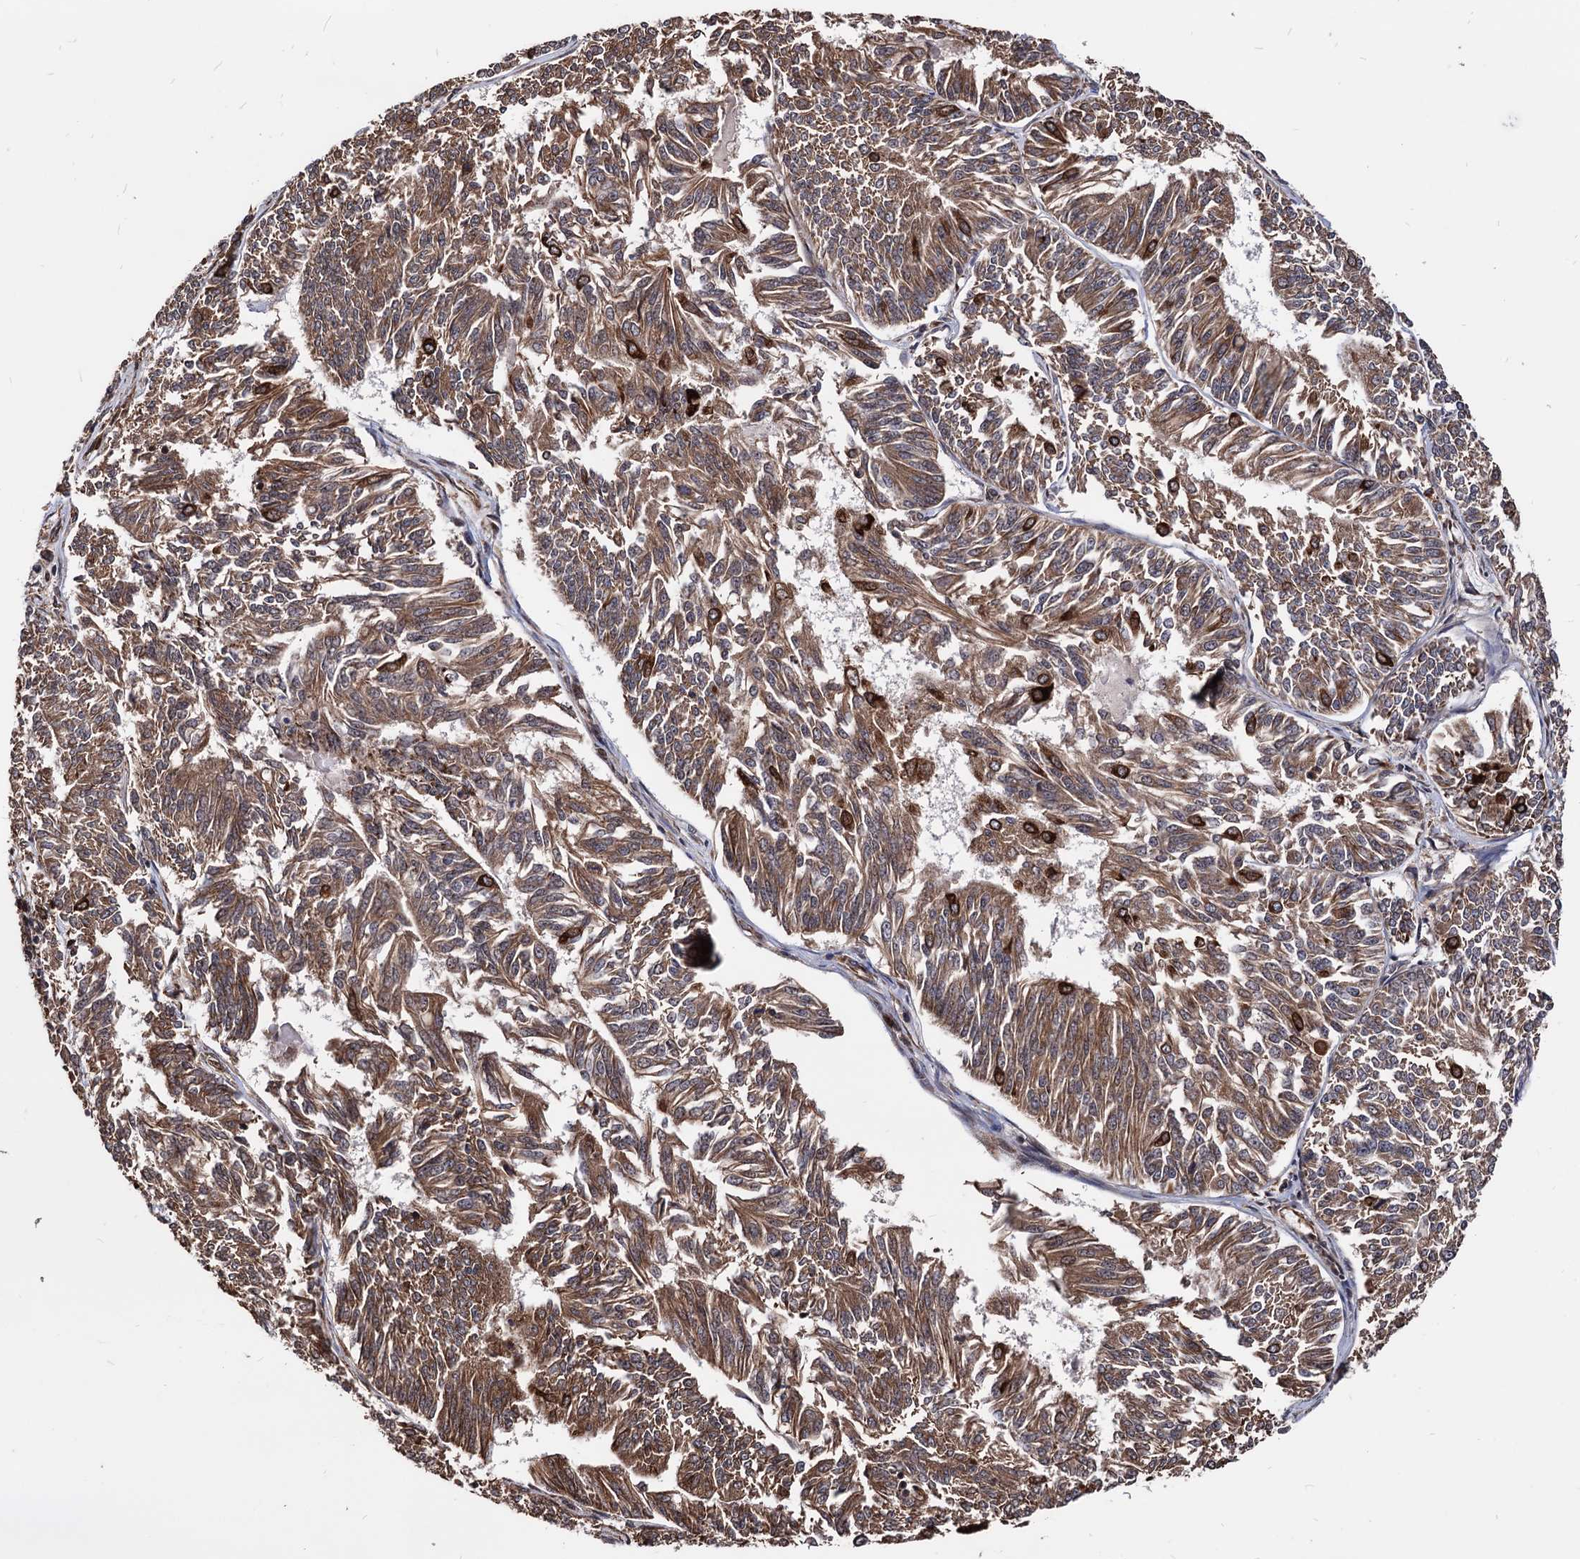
{"staining": {"intensity": "strong", "quantity": ">75%", "location": "cytoplasmic/membranous"}, "tissue": "endometrial cancer", "cell_type": "Tumor cells", "image_type": "cancer", "snomed": [{"axis": "morphology", "description": "Adenocarcinoma, NOS"}, {"axis": "topography", "description": "Endometrium"}], "caption": "IHC (DAB) staining of human endometrial adenocarcinoma demonstrates strong cytoplasmic/membranous protein staining in about >75% of tumor cells.", "gene": "ANKRD12", "patient": {"sex": "female", "age": 58}}